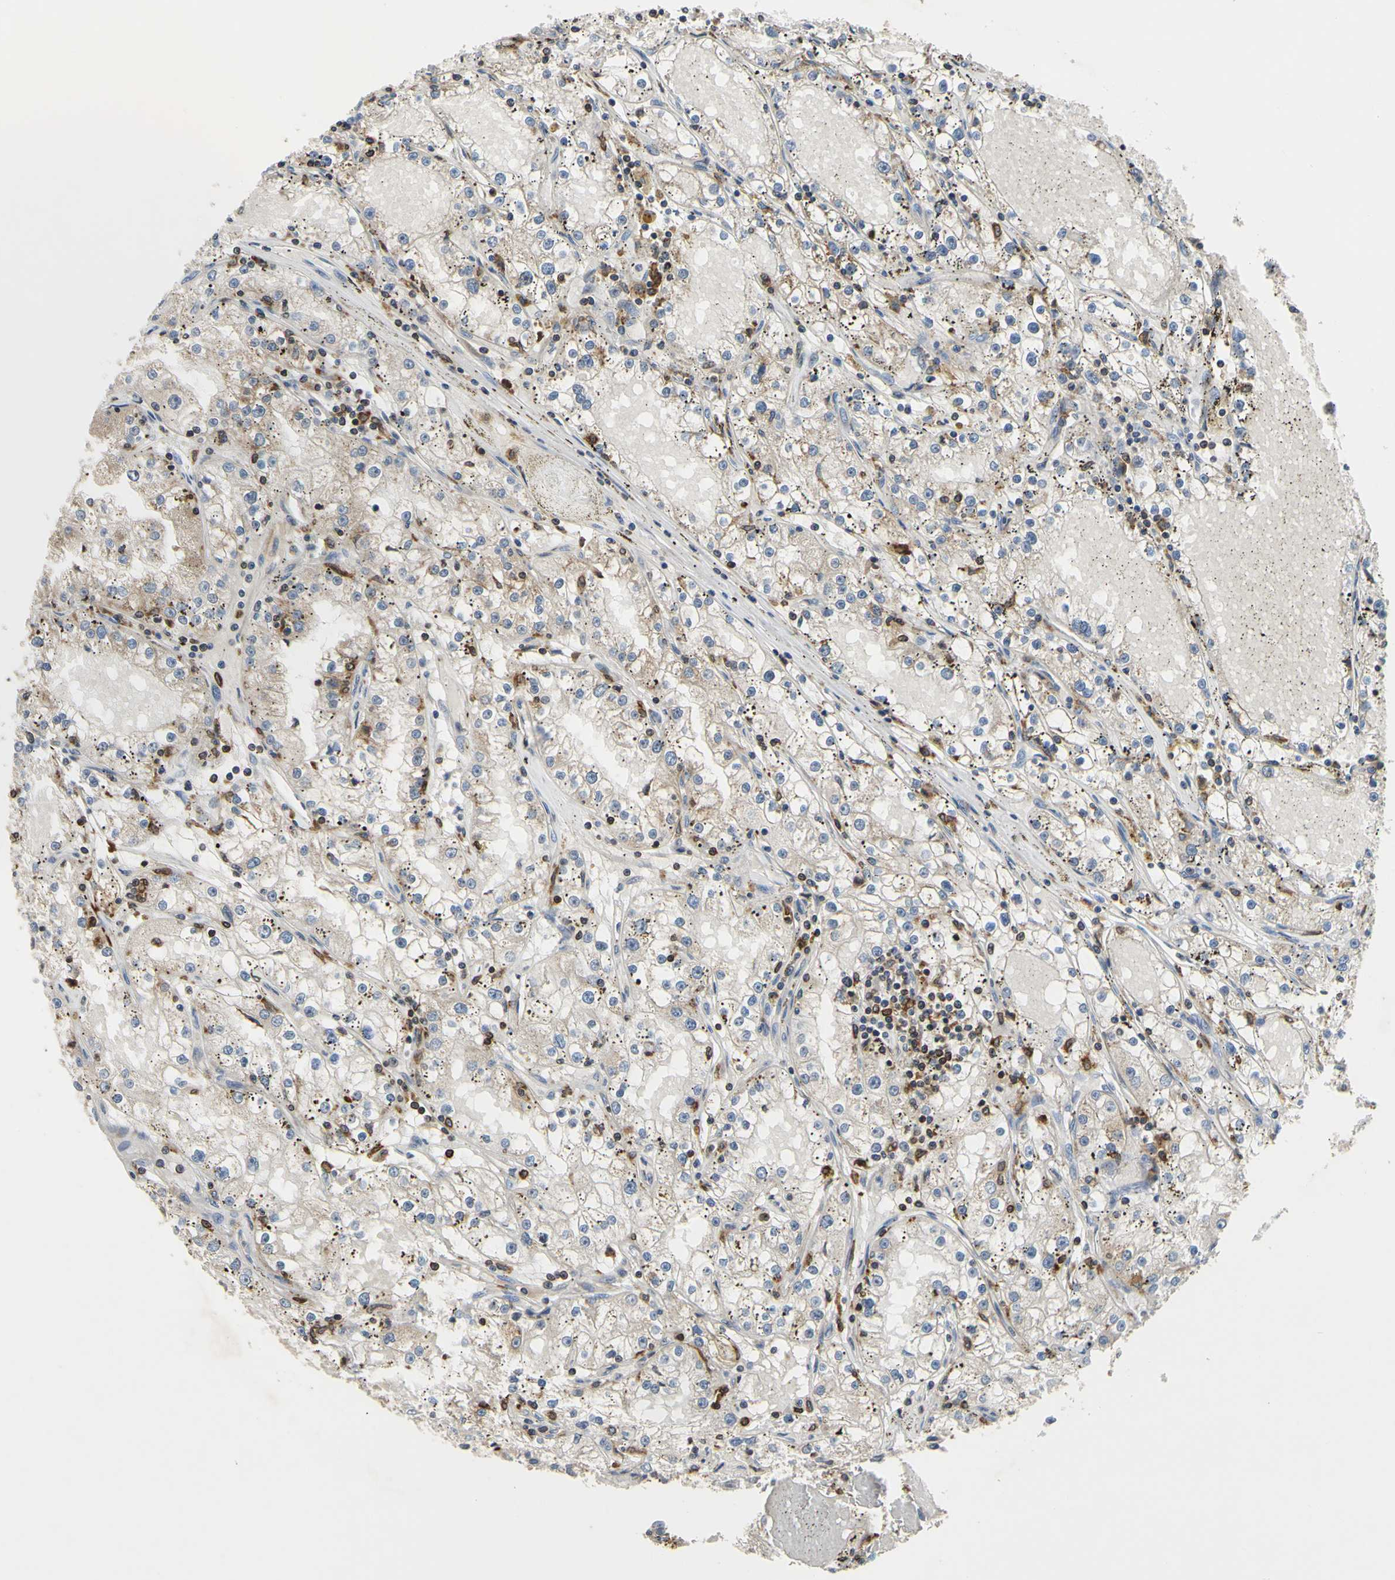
{"staining": {"intensity": "weak", "quantity": "<25%", "location": "cytoplasmic/membranous"}, "tissue": "renal cancer", "cell_type": "Tumor cells", "image_type": "cancer", "snomed": [{"axis": "morphology", "description": "Adenocarcinoma, NOS"}, {"axis": "topography", "description": "Kidney"}], "caption": "The IHC image has no significant staining in tumor cells of adenocarcinoma (renal) tissue.", "gene": "PLXNA2", "patient": {"sex": "male", "age": 56}}